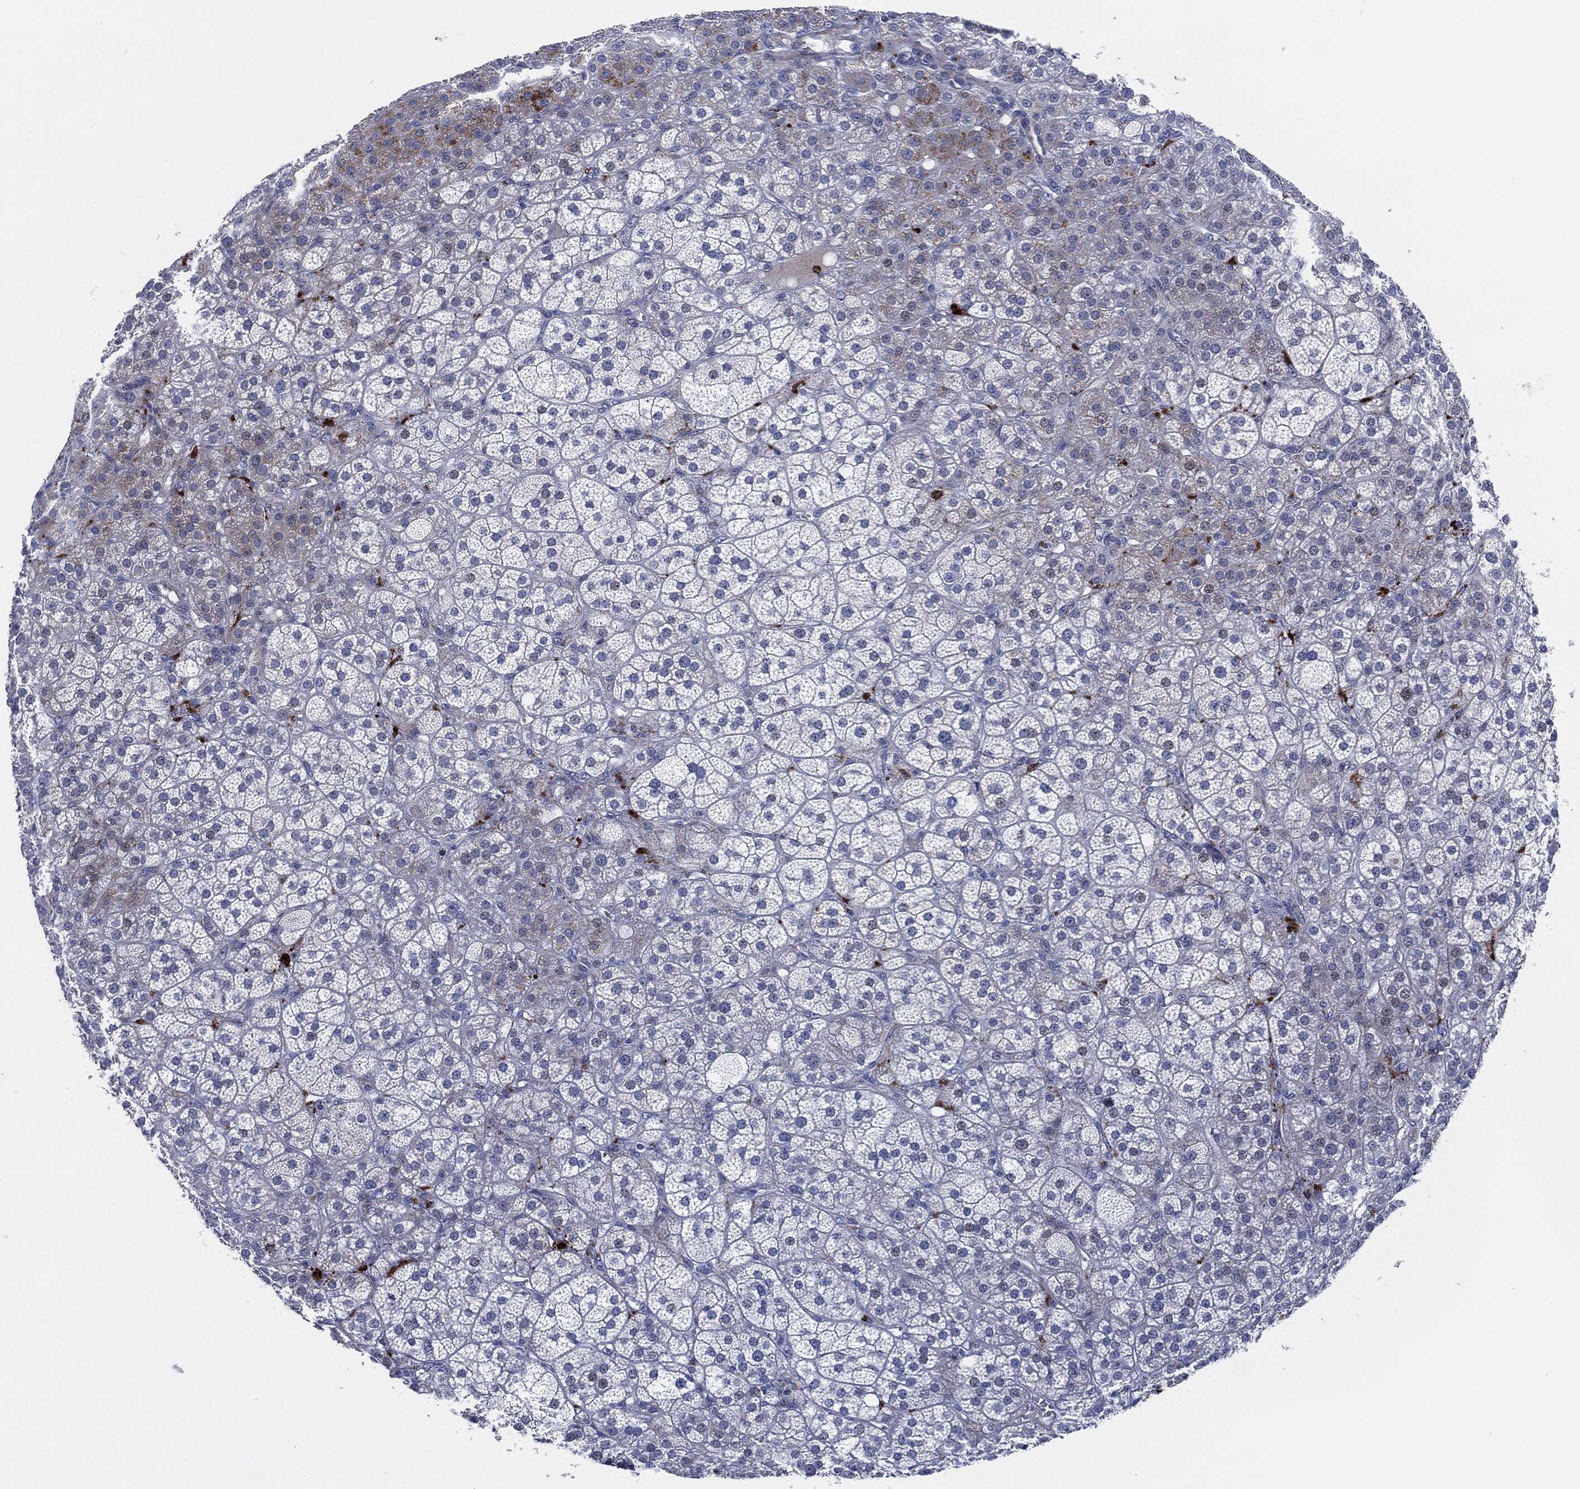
{"staining": {"intensity": "moderate", "quantity": "<25%", "location": "cytoplasmic/membranous"}, "tissue": "adrenal gland", "cell_type": "Glandular cells", "image_type": "normal", "snomed": [{"axis": "morphology", "description": "Normal tissue, NOS"}, {"axis": "topography", "description": "Adrenal gland"}], "caption": "There is low levels of moderate cytoplasmic/membranous positivity in glandular cells of unremarkable adrenal gland, as demonstrated by immunohistochemical staining (brown color).", "gene": "MPO", "patient": {"sex": "female", "age": 60}}